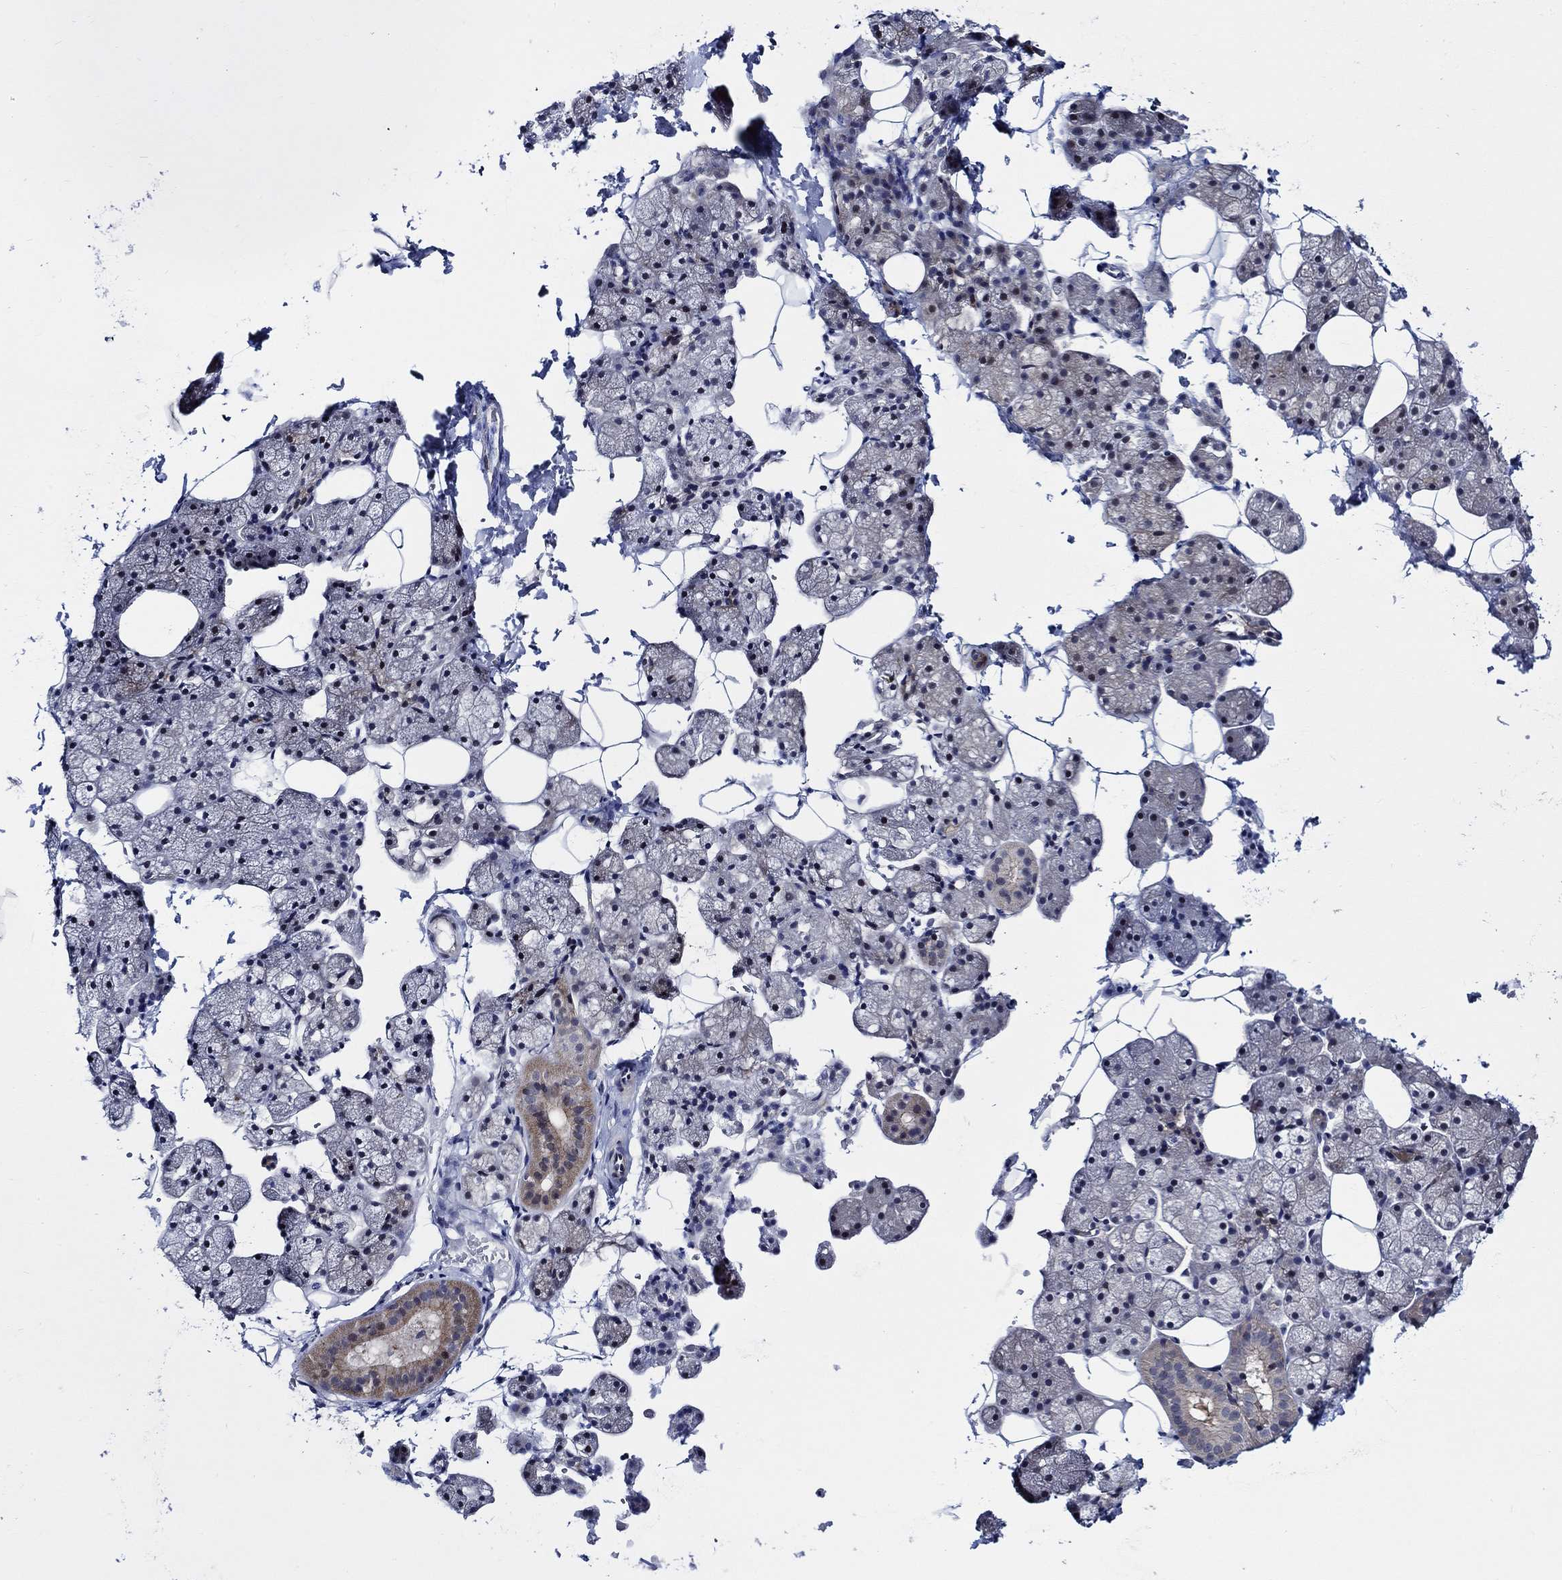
{"staining": {"intensity": "moderate", "quantity": "25%-75%", "location": "cytoplasmic/membranous"}, "tissue": "salivary gland", "cell_type": "Glandular cells", "image_type": "normal", "snomed": [{"axis": "morphology", "description": "Normal tissue, NOS"}, {"axis": "topography", "description": "Salivary gland"}], "caption": "Salivary gland stained with immunohistochemistry (IHC) shows moderate cytoplasmic/membranous expression in about 25%-75% of glandular cells. (Brightfield microscopy of DAB IHC at high magnification).", "gene": "C8orf48", "patient": {"sex": "male", "age": 38}}